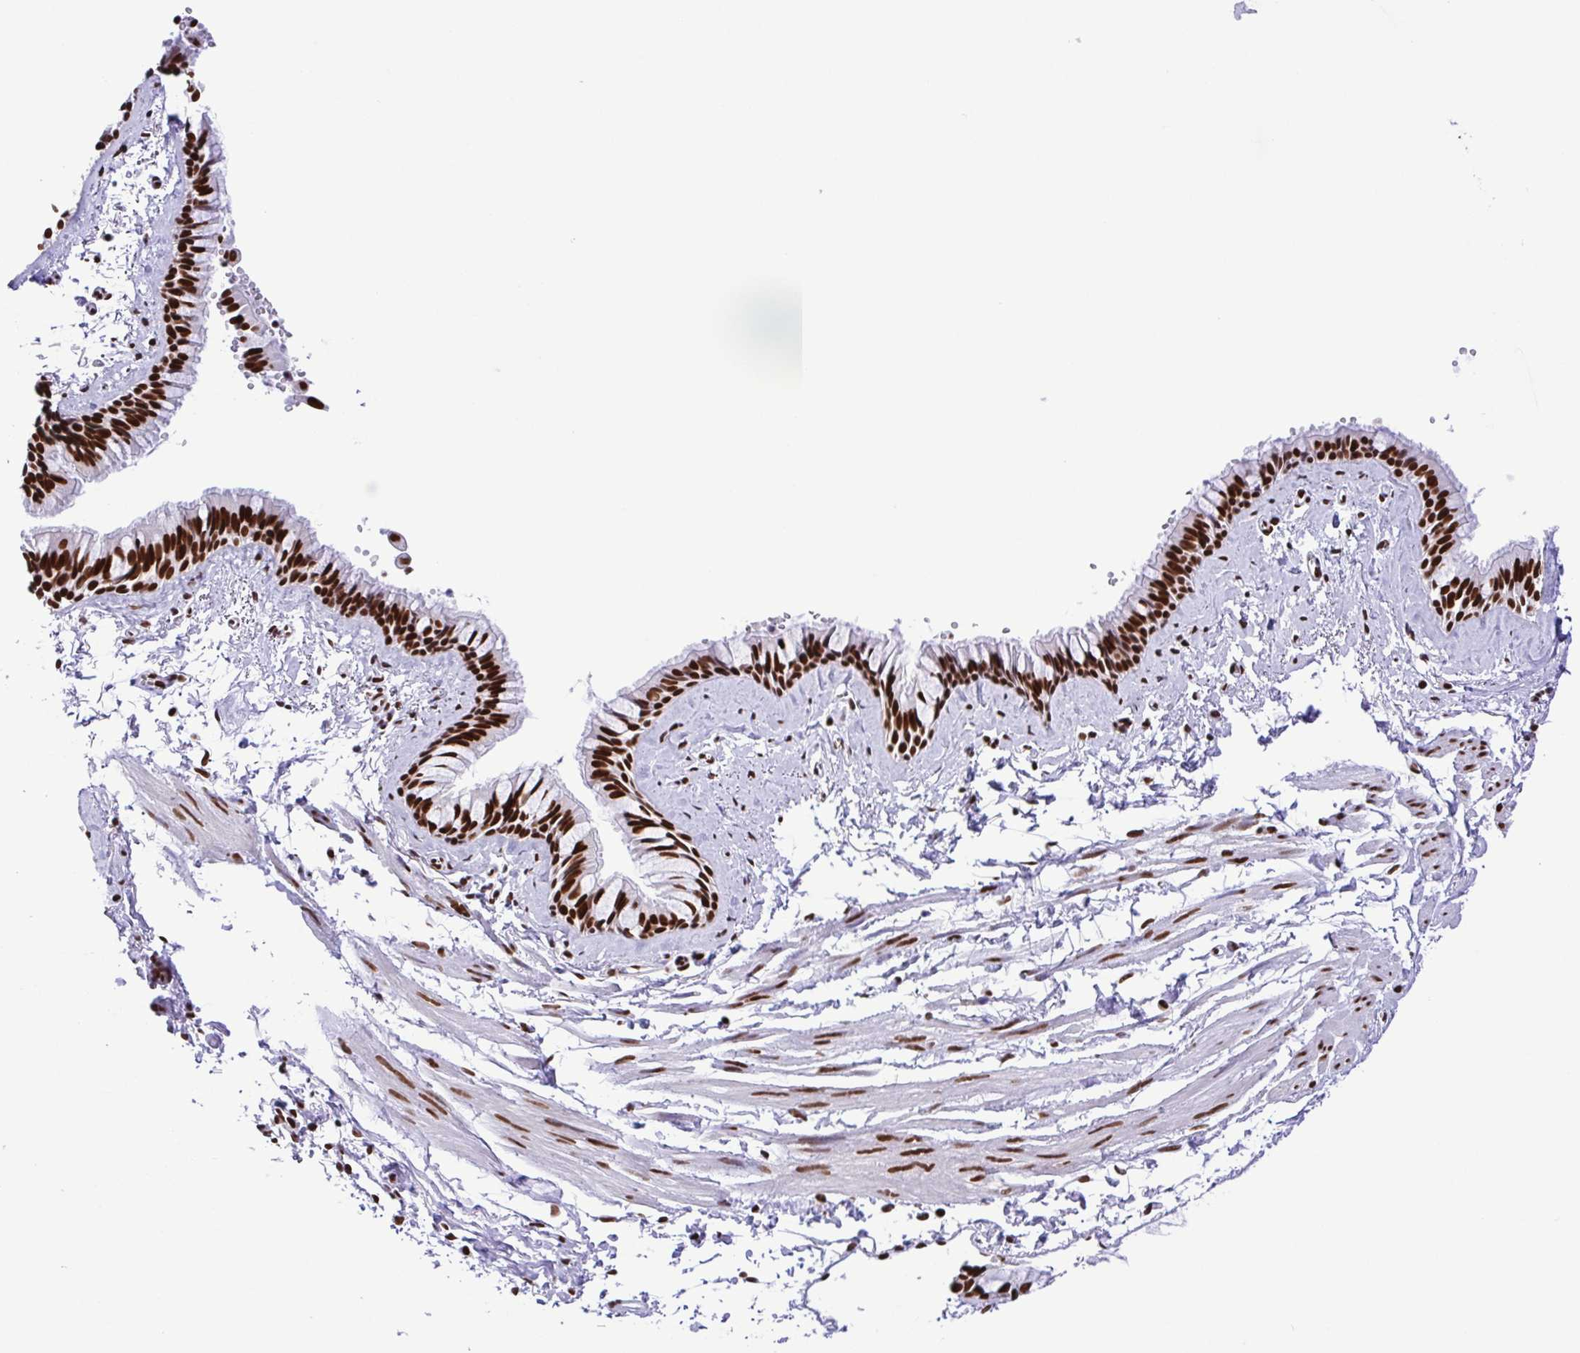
{"staining": {"intensity": "strong", "quantity": ">75%", "location": "nuclear"}, "tissue": "bronchus", "cell_type": "Respiratory epithelial cells", "image_type": "normal", "snomed": [{"axis": "morphology", "description": "Normal tissue, NOS"}, {"axis": "topography", "description": "Bronchus"}], "caption": "Protein expression analysis of benign human bronchus reveals strong nuclear positivity in about >75% of respiratory epithelial cells. (DAB IHC, brown staining for protein, blue staining for nuclei).", "gene": "TRIM28", "patient": {"sex": "female", "age": 59}}